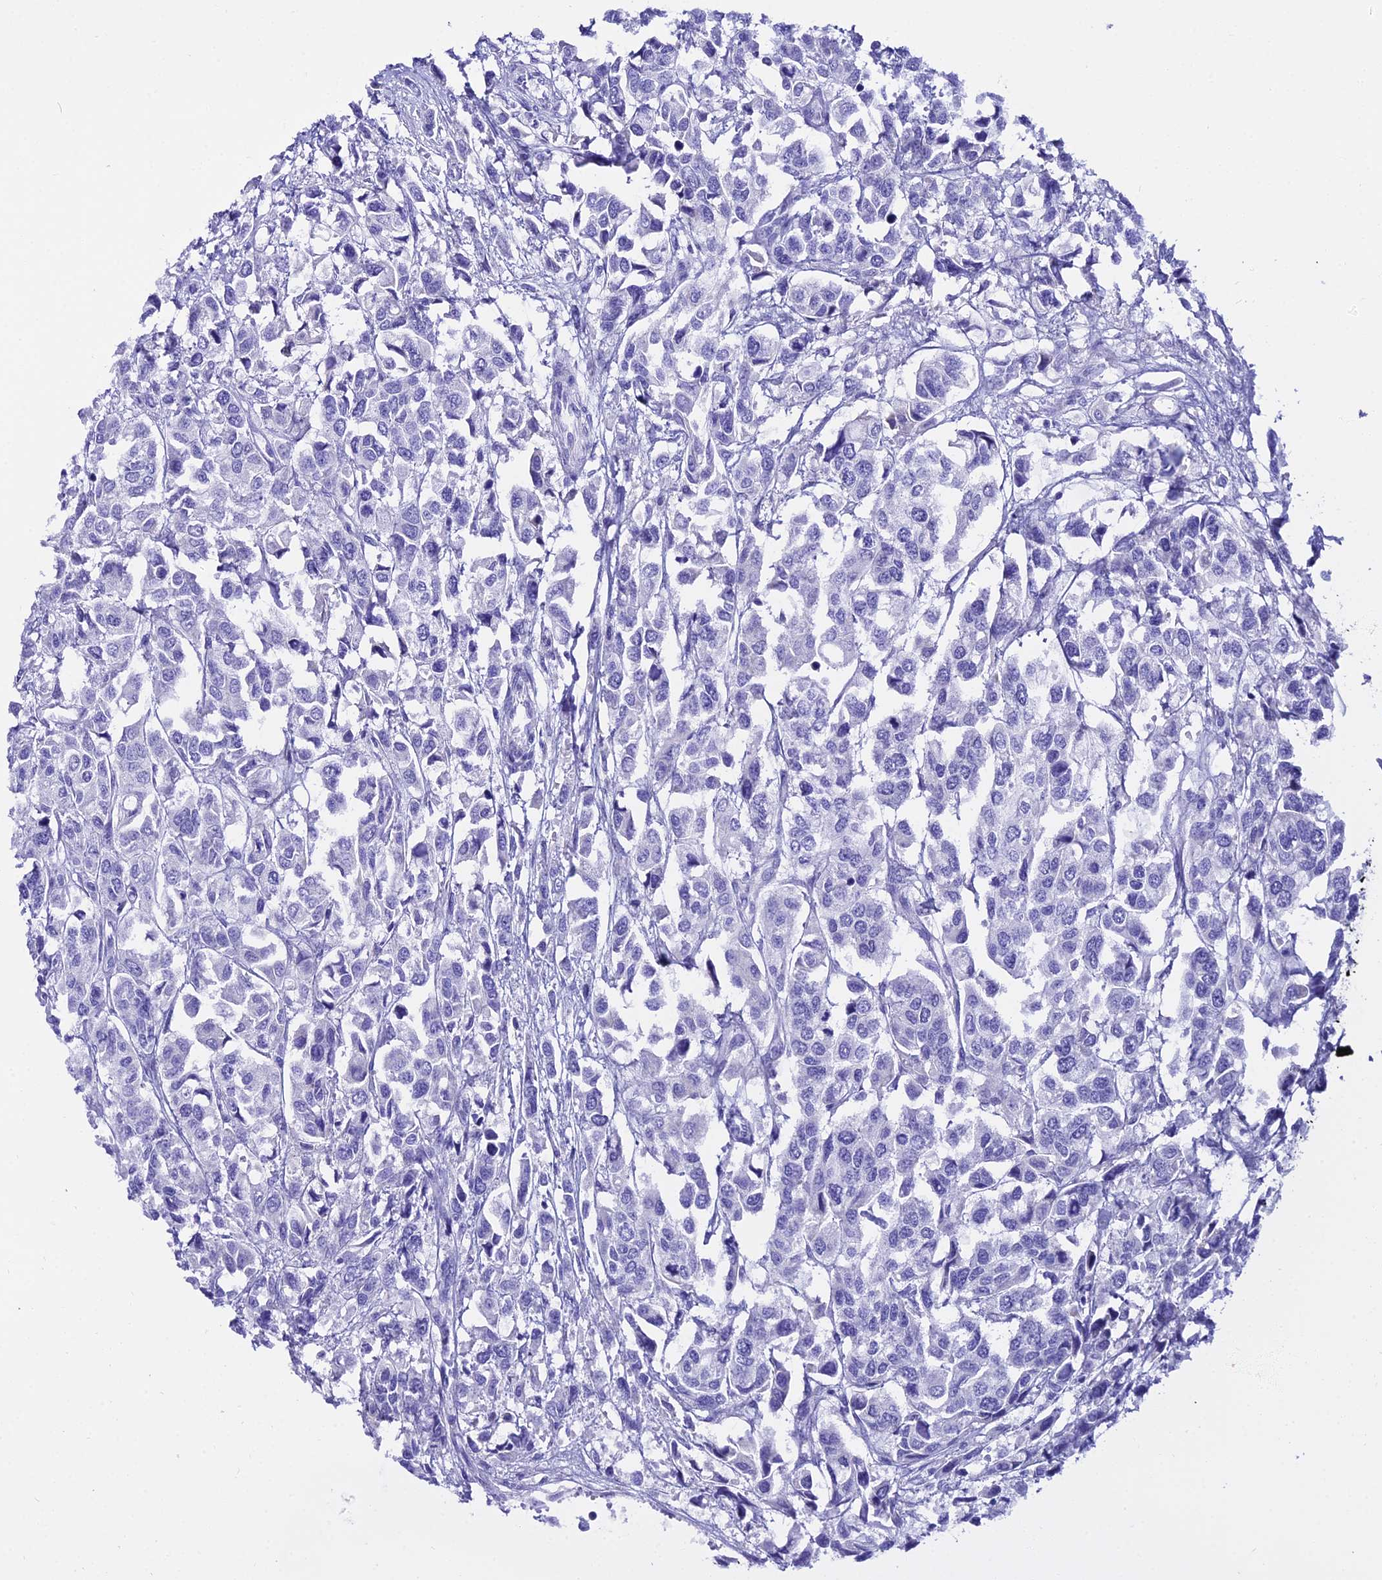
{"staining": {"intensity": "negative", "quantity": "none", "location": "none"}, "tissue": "urothelial cancer", "cell_type": "Tumor cells", "image_type": "cancer", "snomed": [{"axis": "morphology", "description": "Urothelial carcinoma, High grade"}, {"axis": "topography", "description": "Urinary bladder"}], "caption": "There is no significant staining in tumor cells of urothelial cancer.", "gene": "OR4D5", "patient": {"sex": "male", "age": 67}}